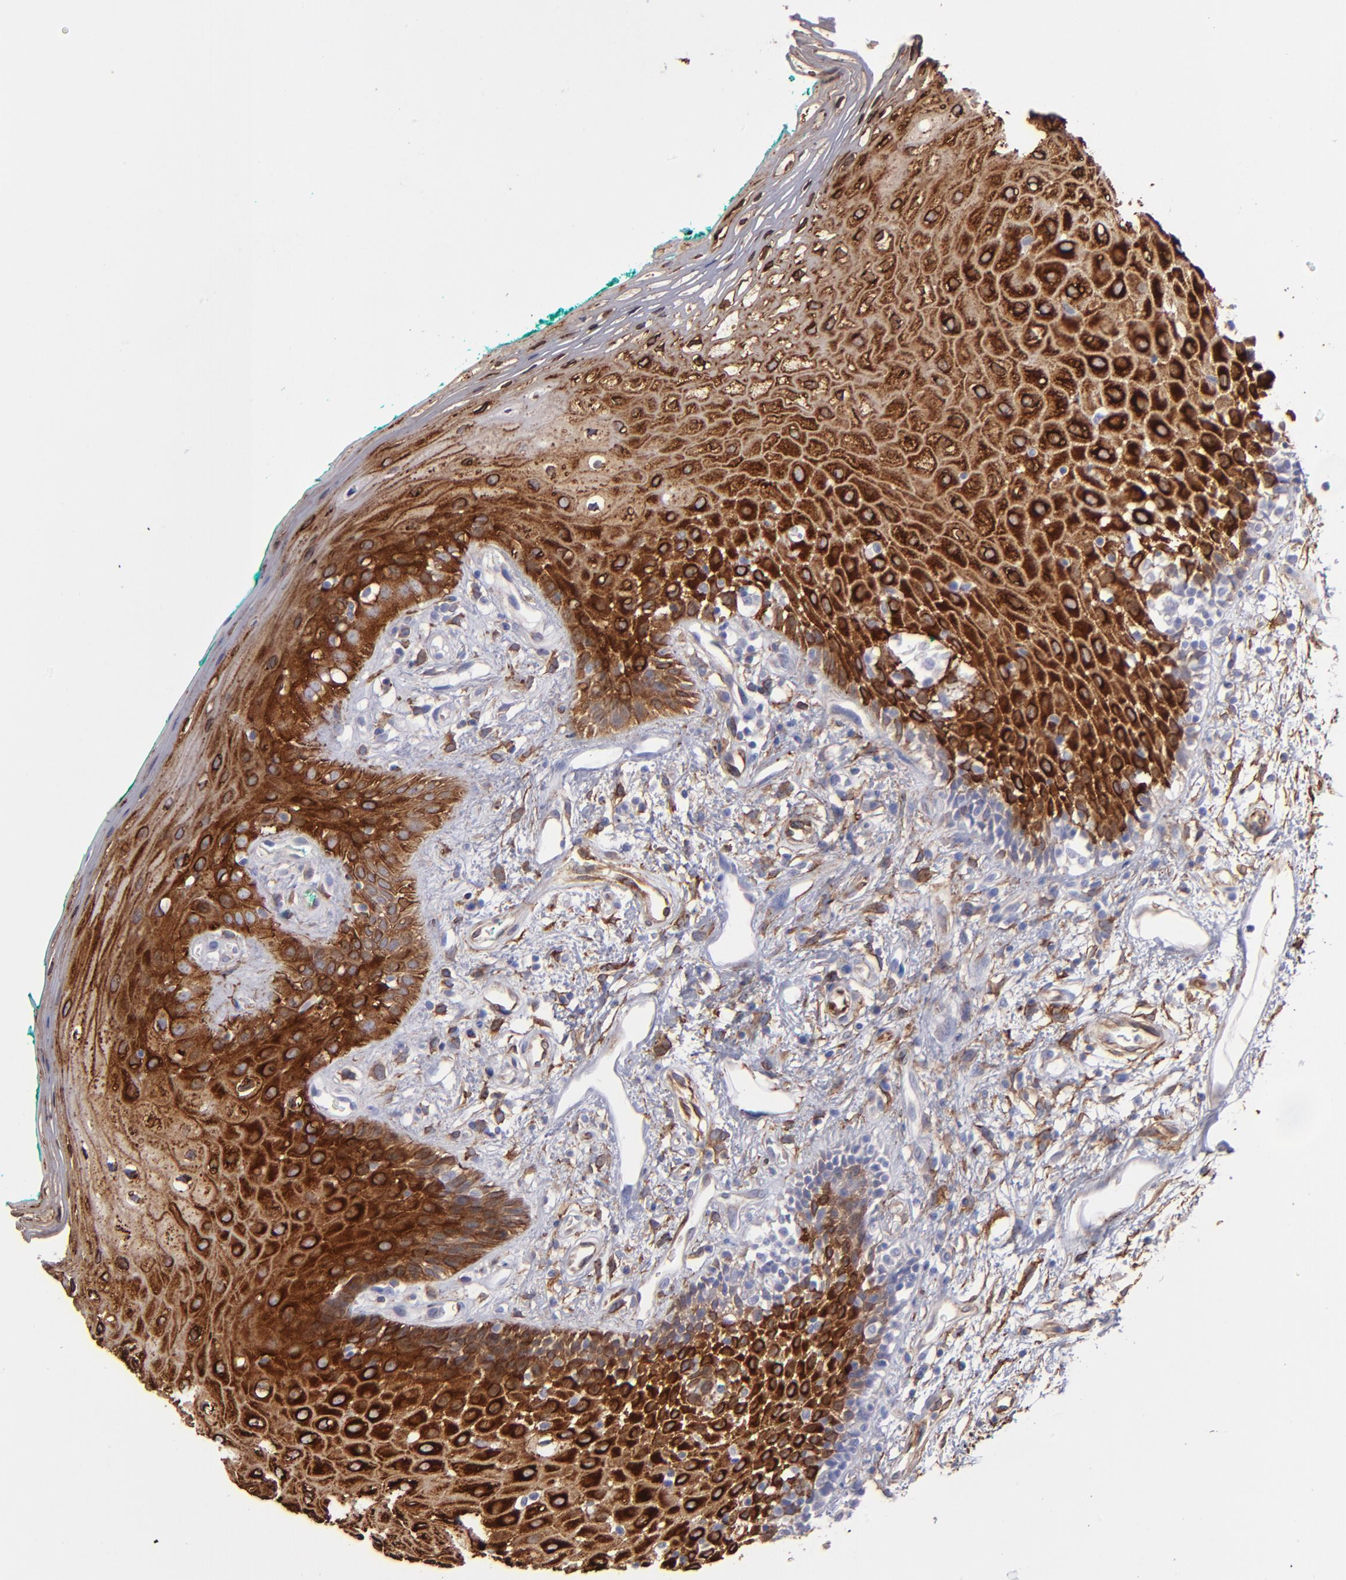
{"staining": {"intensity": "strong", "quantity": ">75%", "location": "cytoplasmic/membranous"}, "tissue": "oral mucosa", "cell_type": "Squamous epithelial cells", "image_type": "normal", "snomed": [{"axis": "morphology", "description": "Normal tissue, NOS"}, {"axis": "morphology", "description": "Squamous cell carcinoma, NOS"}, {"axis": "topography", "description": "Skeletal muscle"}, {"axis": "topography", "description": "Oral tissue"}, {"axis": "topography", "description": "Head-Neck"}], "caption": "An image showing strong cytoplasmic/membranous staining in approximately >75% of squamous epithelial cells in benign oral mucosa, as visualized by brown immunohistochemical staining.", "gene": "AHNAK2", "patient": {"sex": "female", "age": 84}}